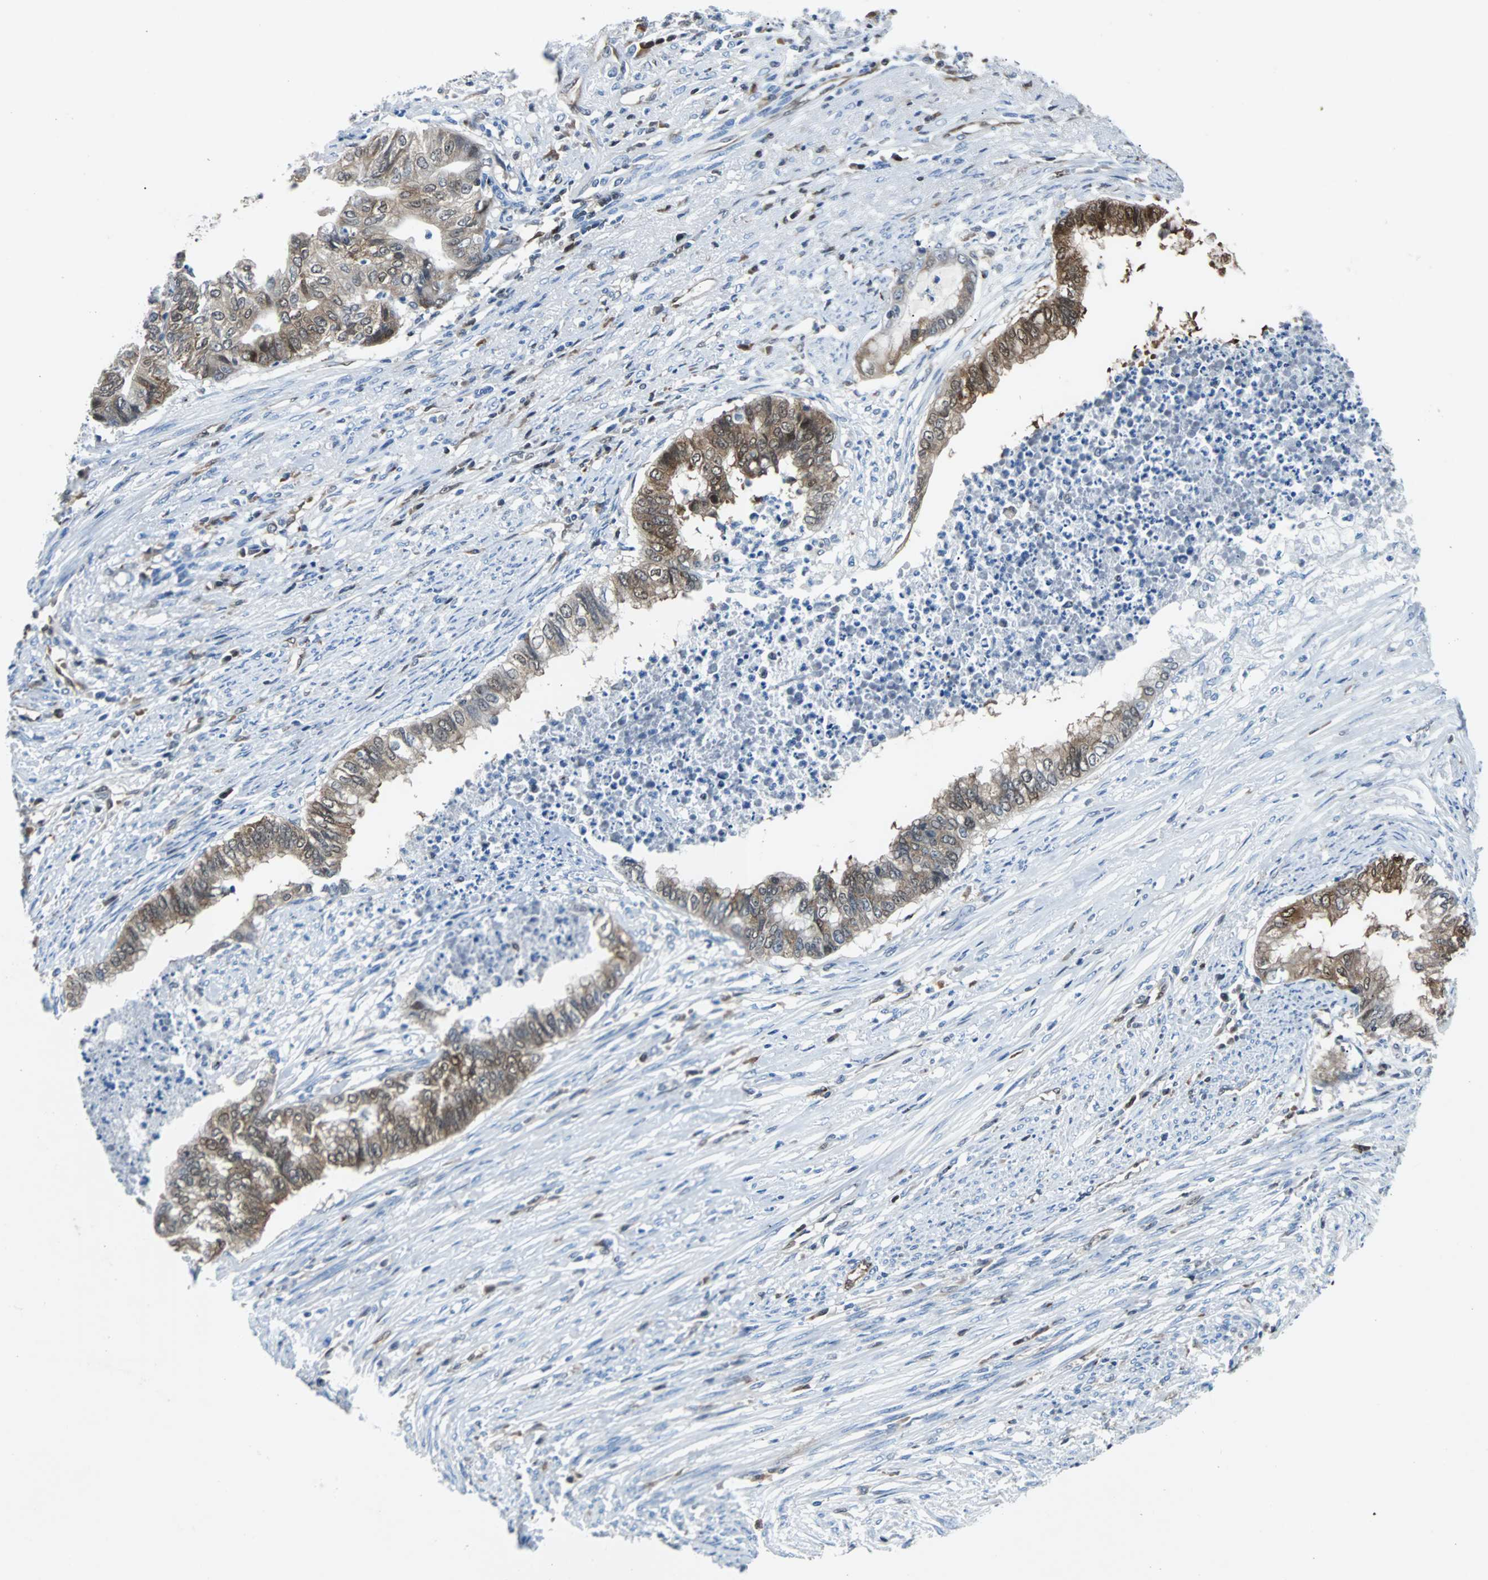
{"staining": {"intensity": "moderate", "quantity": "25%-75%", "location": "cytoplasmic/membranous,nuclear"}, "tissue": "endometrial cancer", "cell_type": "Tumor cells", "image_type": "cancer", "snomed": [{"axis": "morphology", "description": "Adenocarcinoma, NOS"}, {"axis": "topography", "description": "Endometrium"}], "caption": "Tumor cells reveal medium levels of moderate cytoplasmic/membranous and nuclear expression in about 25%-75% of cells in human endometrial adenocarcinoma.", "gene": "MAP2K6", "patient": {"sex": "female", "age": 79}}